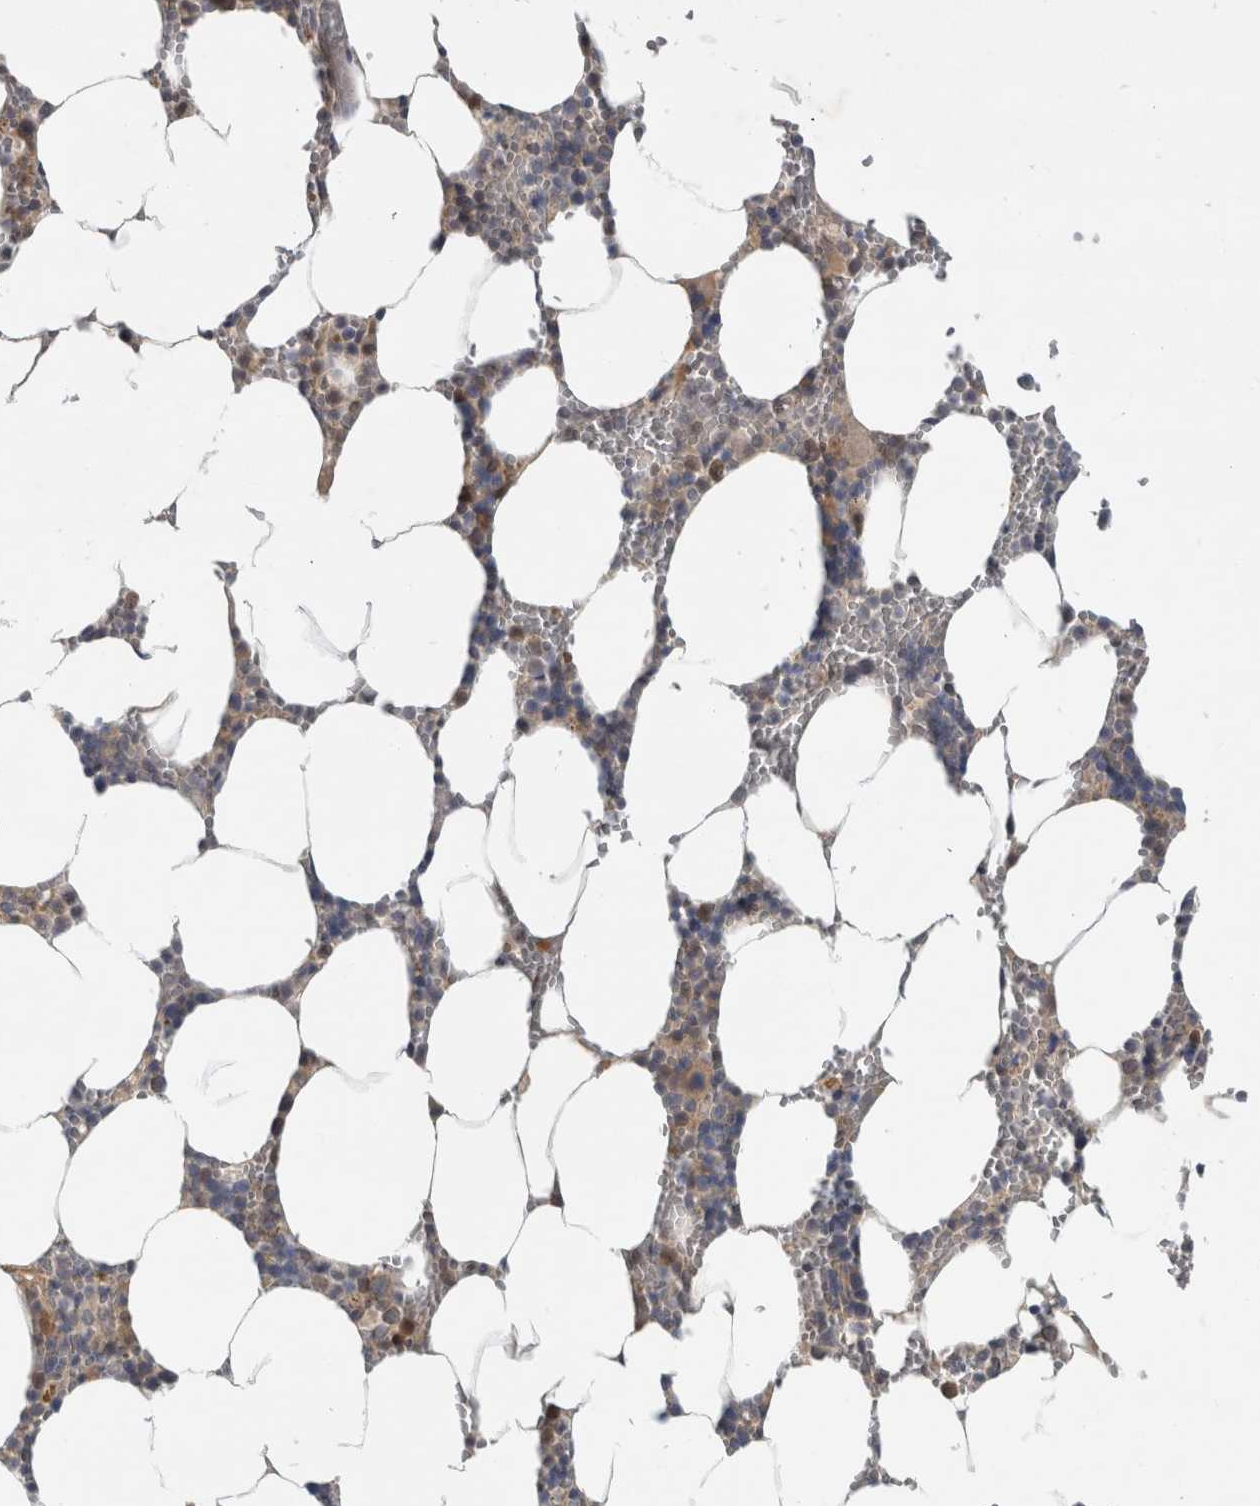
{"staining": {"intensity": "weak", "quantity": "25%-75%", "location": "cytoplasmic/membranous"}, "tissue": "bone marrow", "cell_type": "Hematopoietic cells", "image_type": "normal", "snomed": [{"axis": "morphology", "description": "Normal tissue, NOS"}, {"axis": "topography", "description": "Bone marrow"}], "caption": "This micrograph displays IHC staining of unremarkable human bone marrow, with low weak cytoplasmic/membranous expression in approximately 25%-75% of hematopoietic cells.", "gene": "AASDHPPT", "patient": {"sex": "male", "age": 70}}